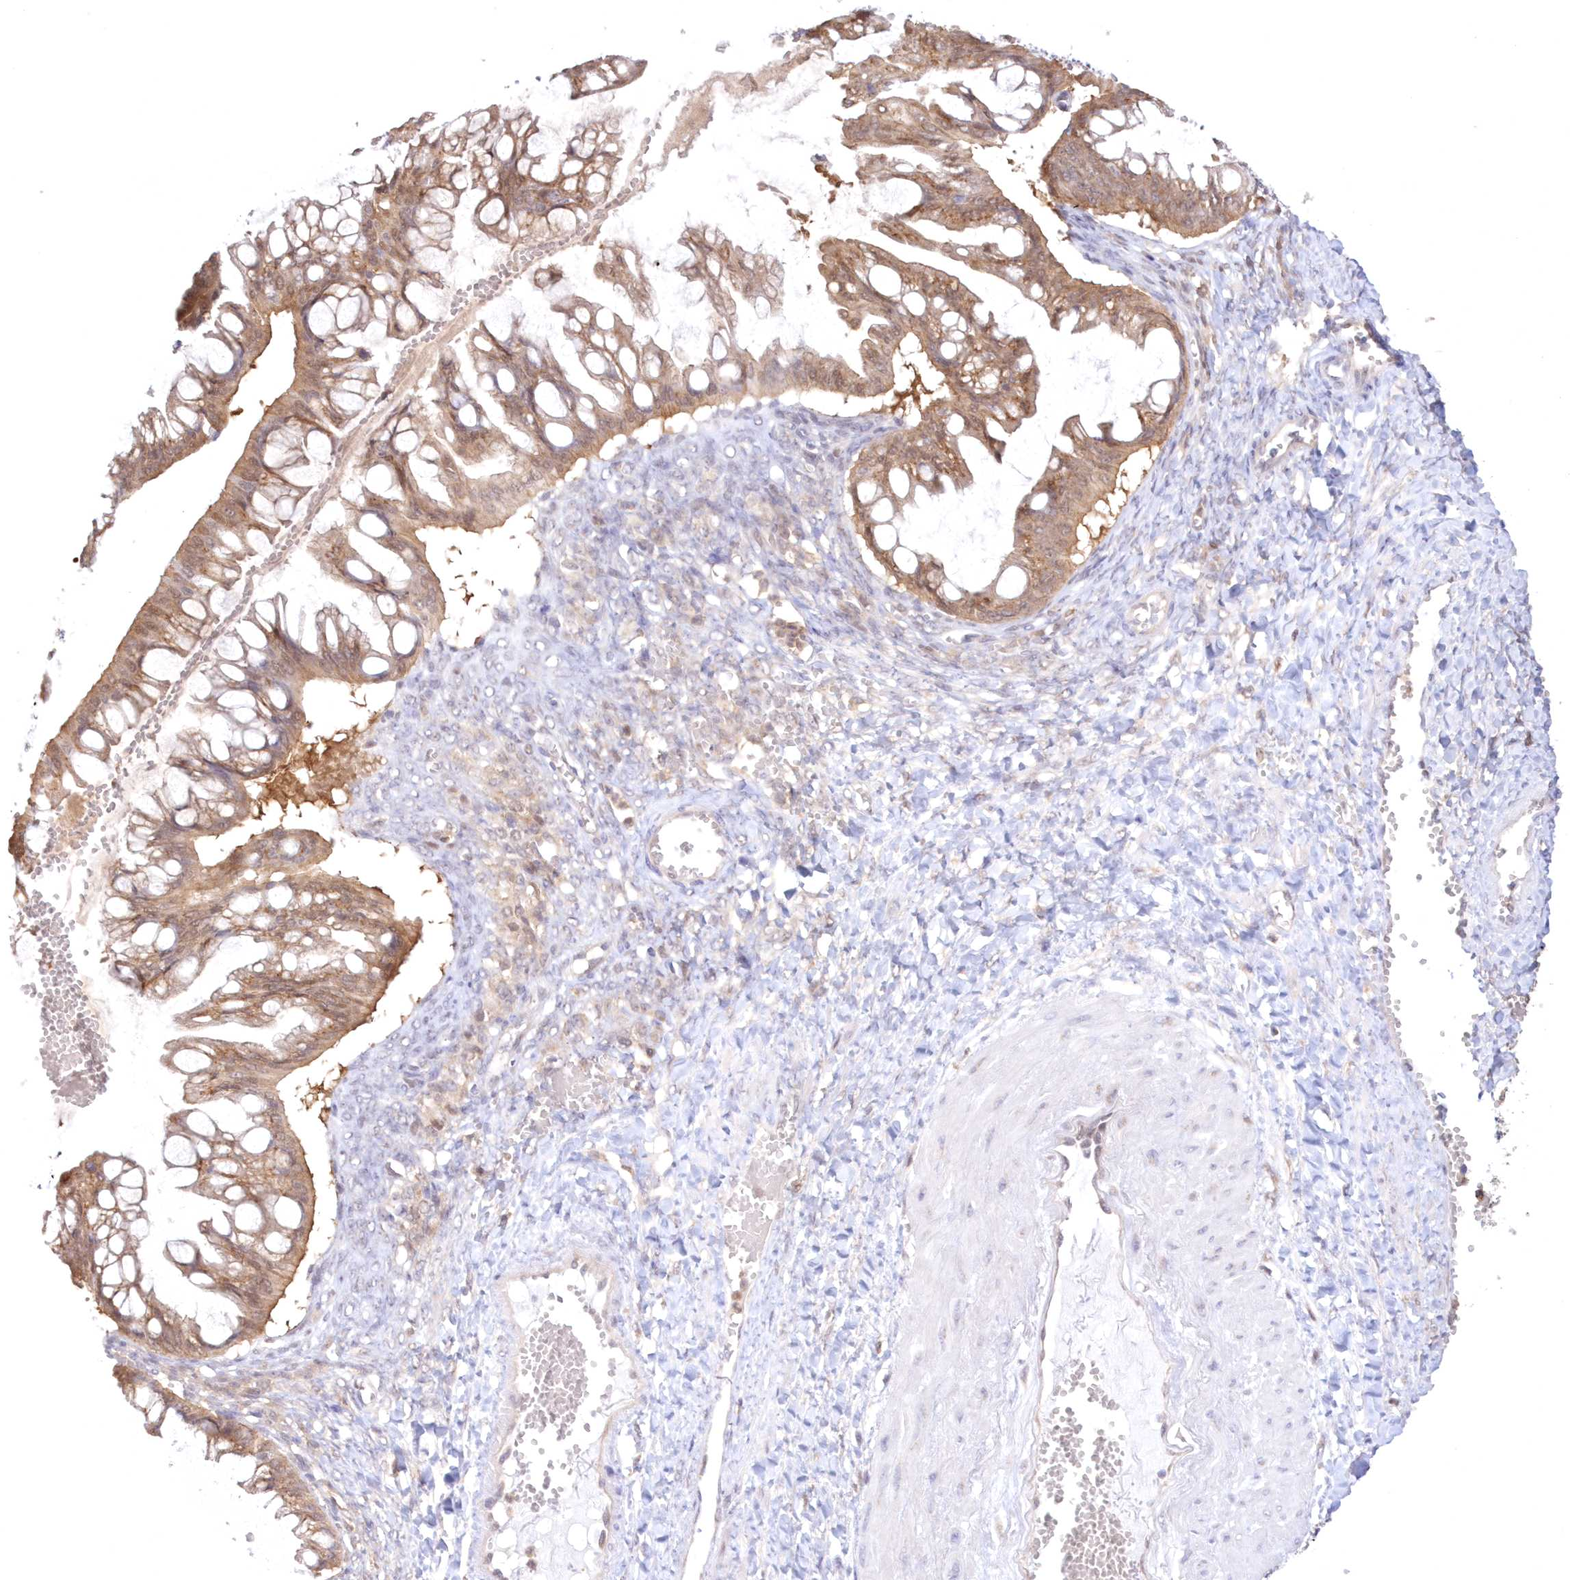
{"staining": {"intensity": "moderate", "quantity": ">75%", "location": "cytoplasmic/membranous,nuclear"}, "tissue": "ovarian cancer", "cell_type": "Tumor cells", "image_type": "cancer", "snomed": [{"axis": "morphology", "description": "Cystadenocarcinoma, mucinous, NOS"}, {"axis": "topography", "description": "Ovary"}], "caption": "Human ovarian cancer (mucinous cystadenocarcinoma) stained with a protein marker exhibits moderate staining in tumor cells.", "gene": "RNPEP", "patient": {"sex": "female", "age": 73}}